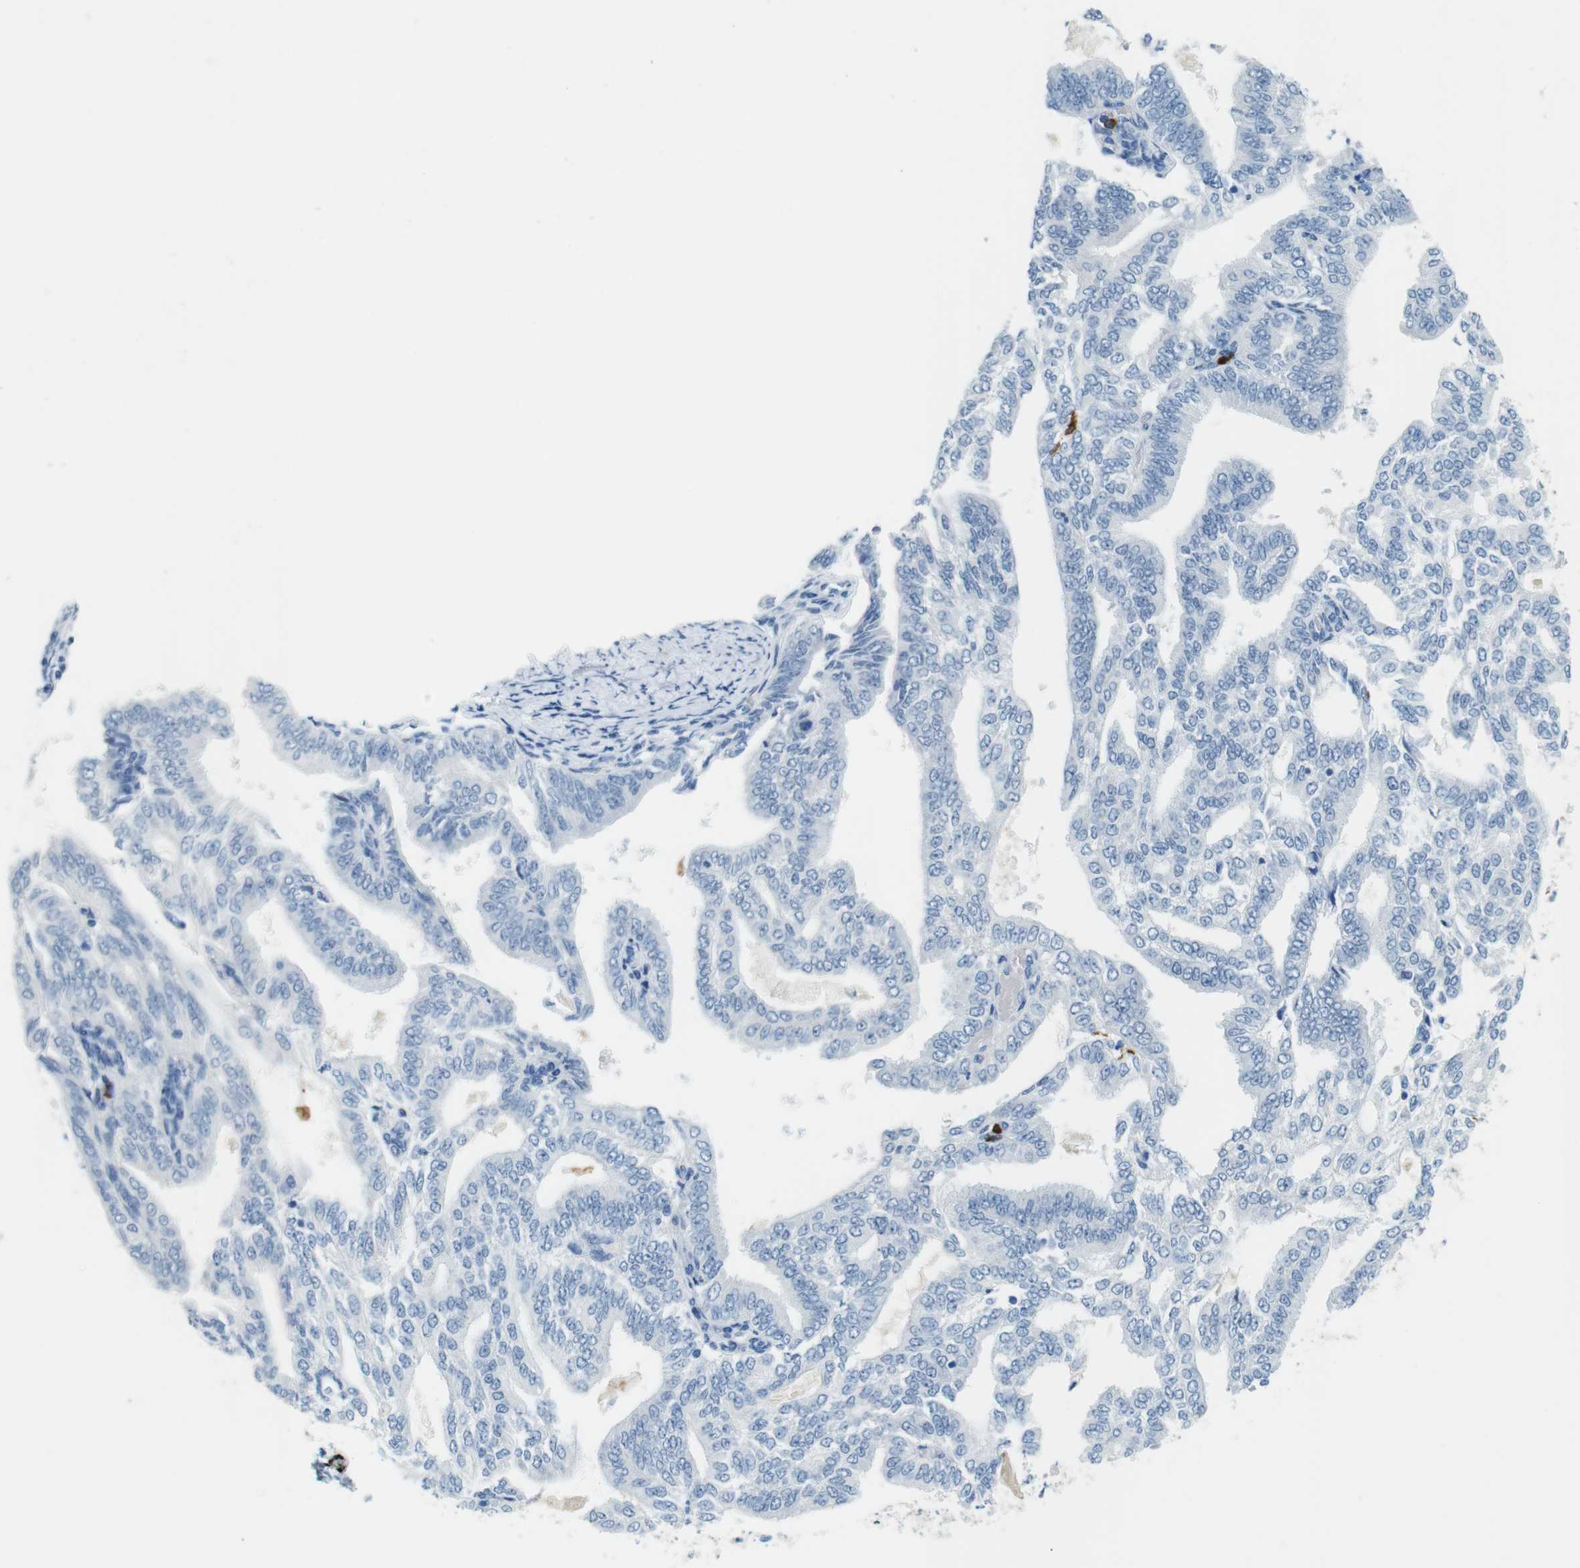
{"staining": {"intensity": "negative", "quantity": "none", "location": "none"}, "tissue": "endometrial cancer", "cell_type": "Tumor cells", "image_type": "cancer", "snomed": [{"axis": "morphology", "description": "Adenocarcinoma, NOS"}, {"axis": "topography", "description": "Endometrium"}], "caption": "Immunohistochemistry photomicrograph of adenocarcinoma (endometrial) stained for a protein (brown), which demonstrates no positivity in tumor cells.", "gene": "MCEMP1", "patient": {"sex": "female", "age": 58}}